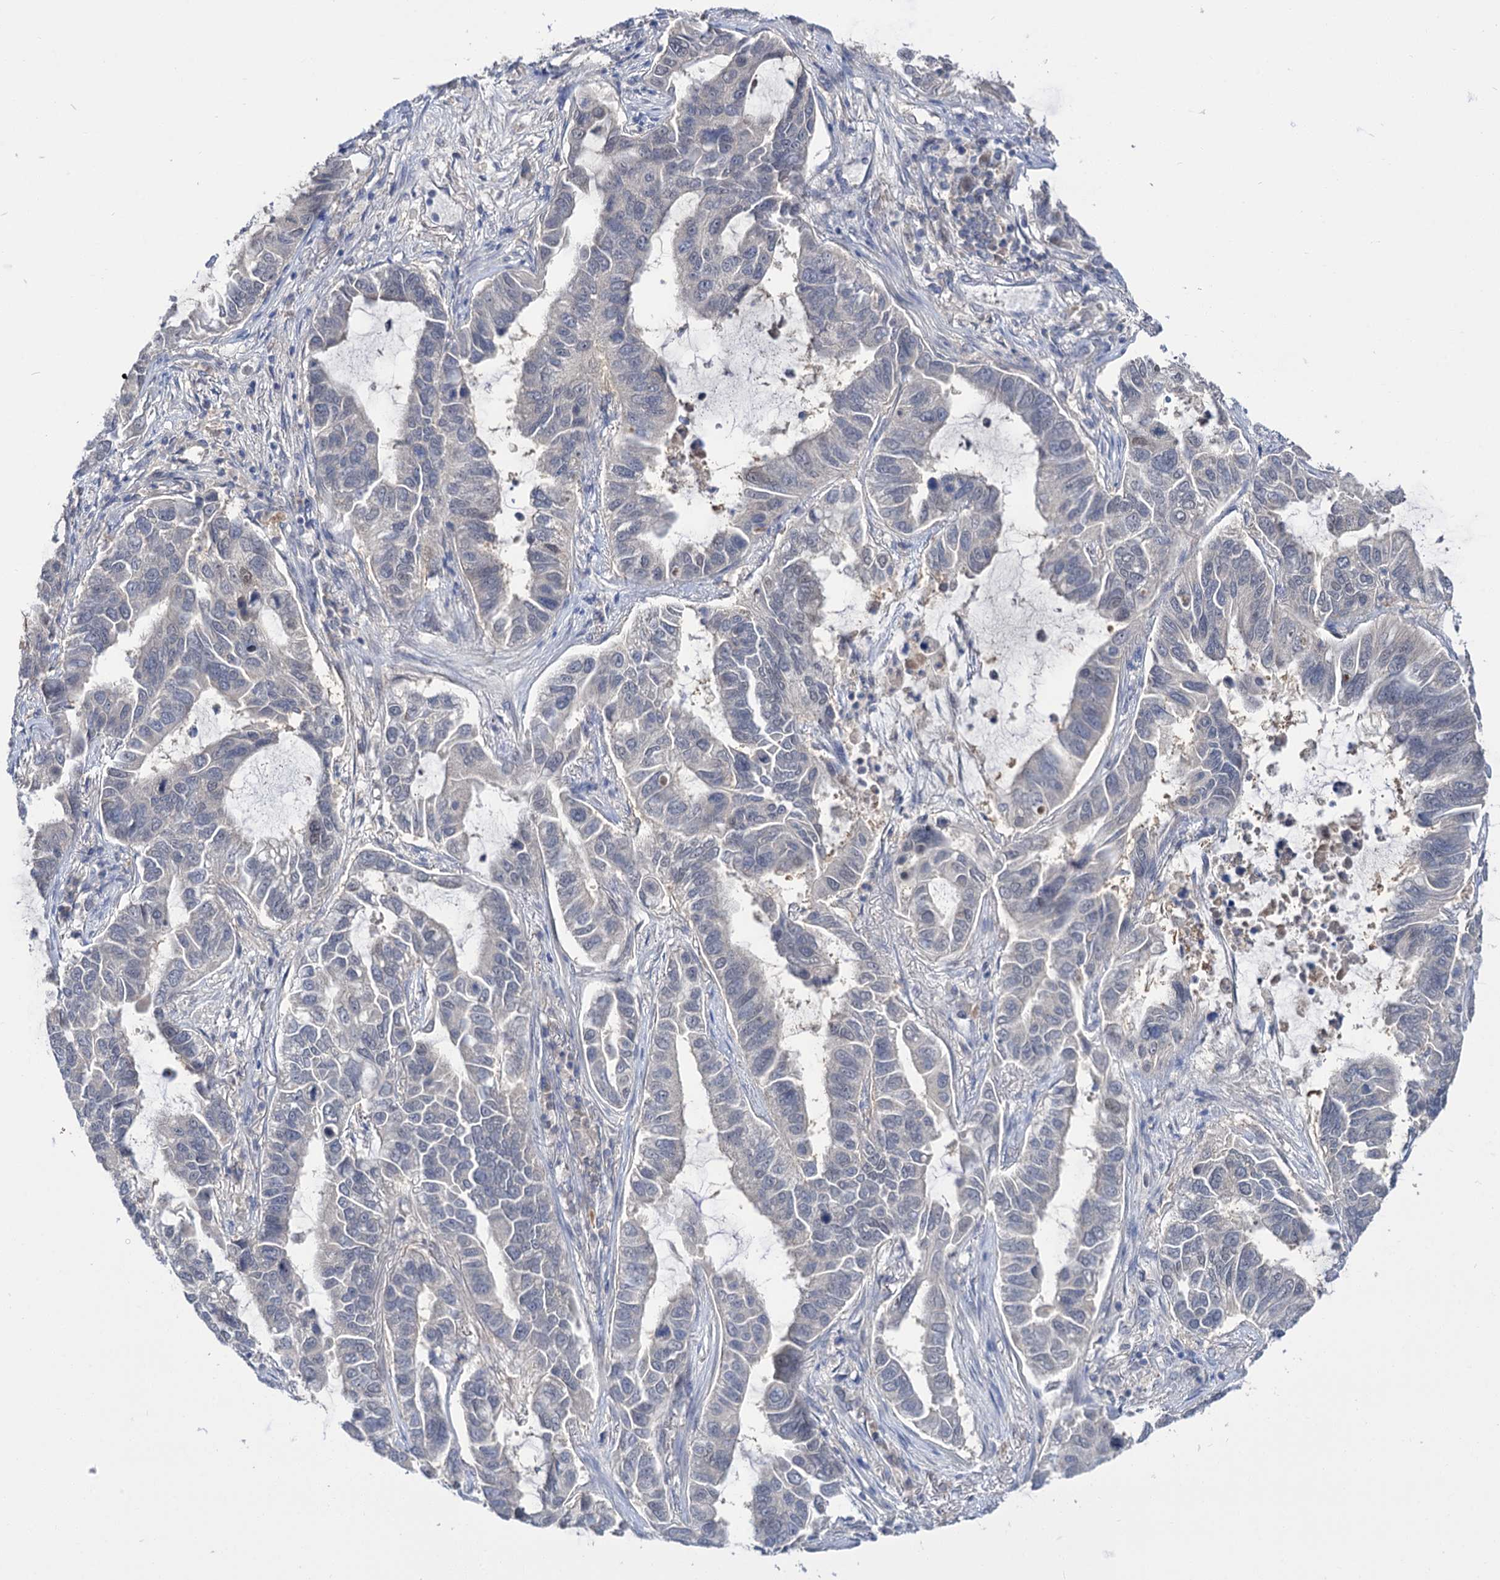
{"staining": {"intensity": "negative", "quantity": "none", "location": "none"}, "tissue": "lung cancer", "cell_type": "Tumor cells", "image_type": "cancer", "snomed": [{"axis": "morphology", "description": "Adenocarcinoma, NOS"}, {"axis": "topography", "description": "Lung"}], "caption": "Lung cancer stained for a protein using immunohistochemistry (IHC) shows no positivity tumor cells.", "gene": "NEK10", "patient": {"sex": "male", "age": 64}}